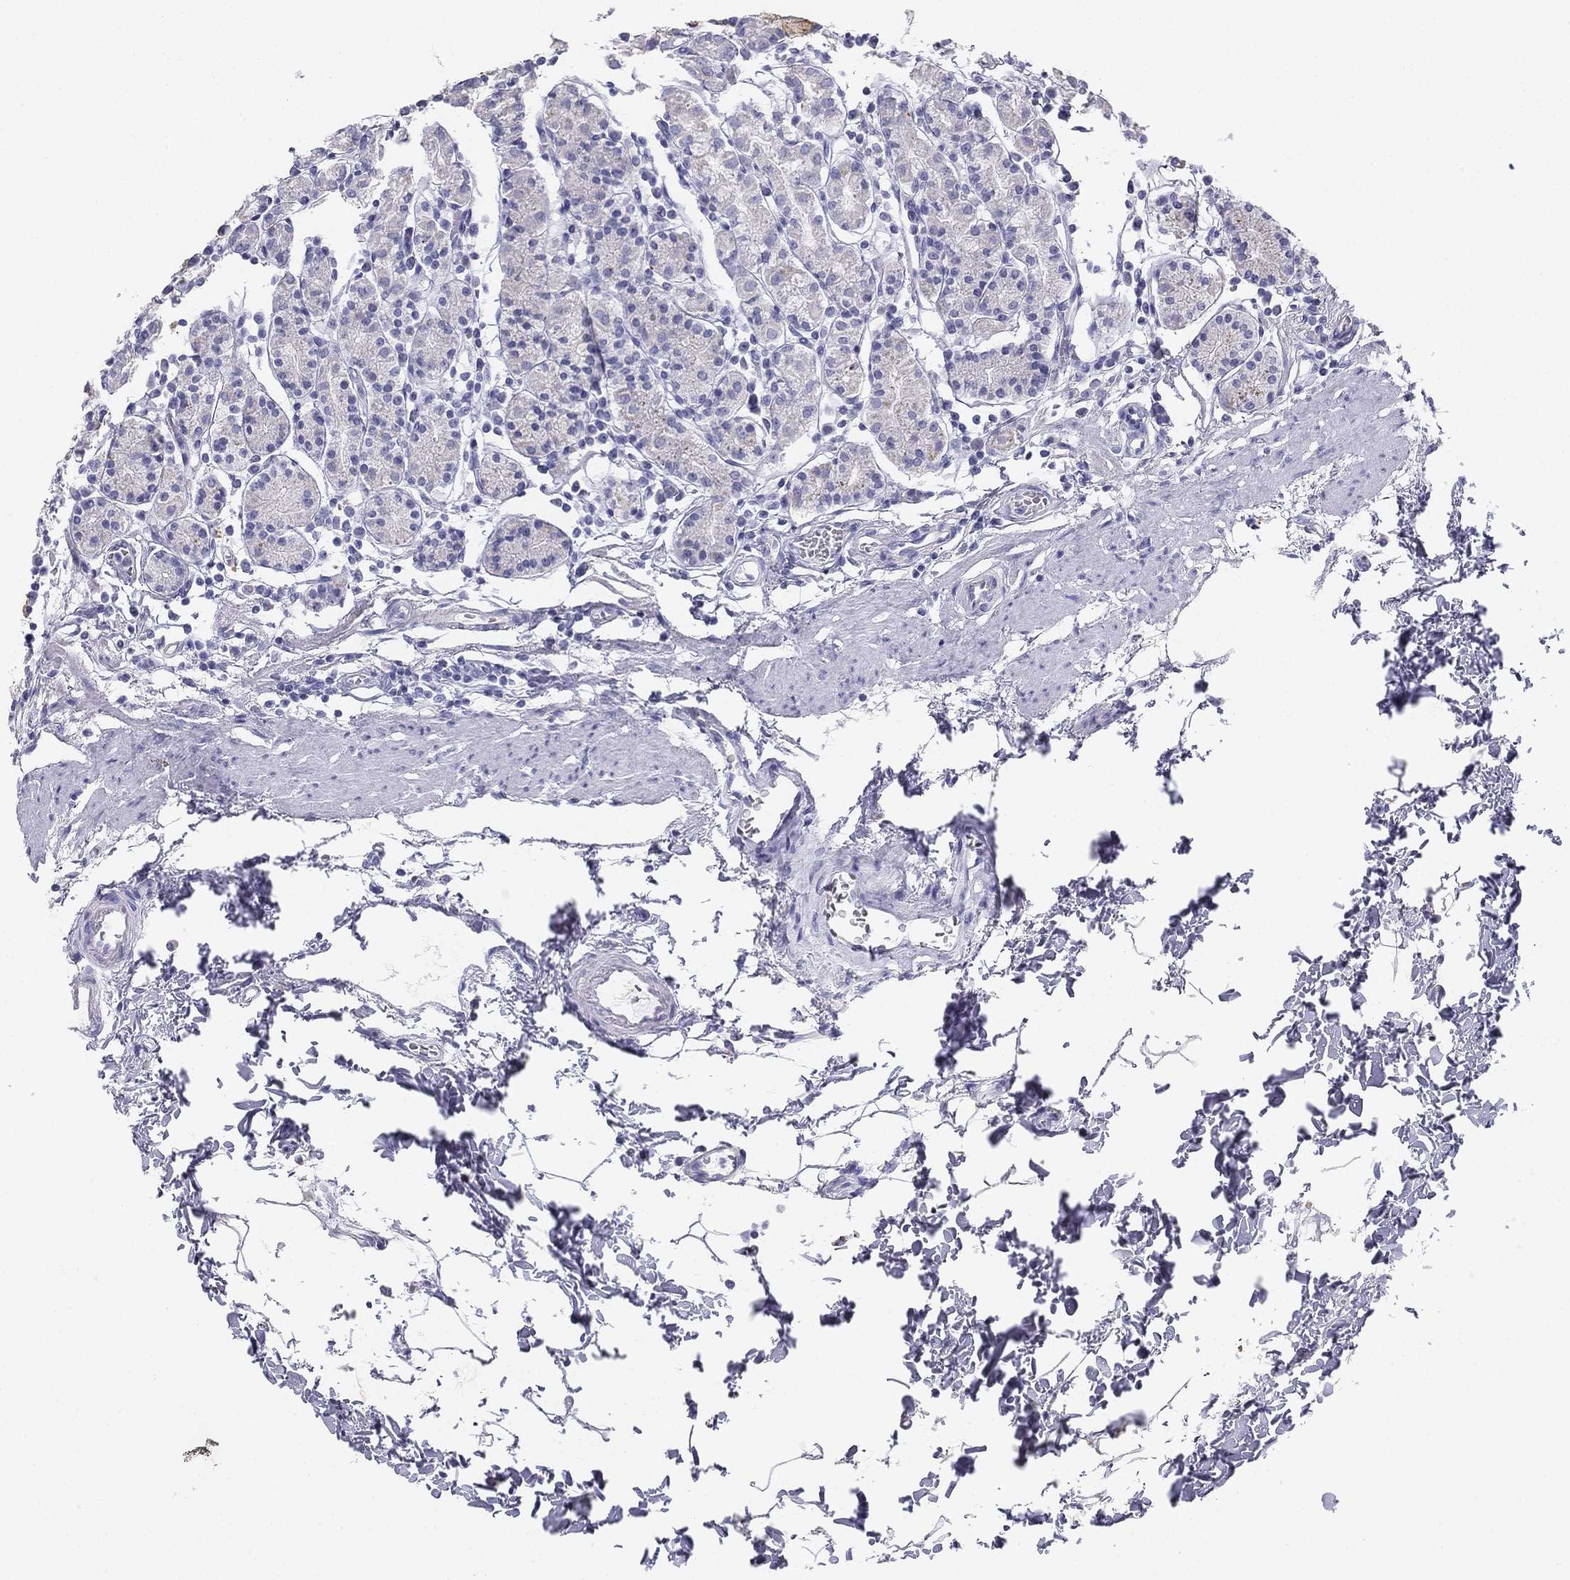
{"staining": {"intensity": "negative", "quantity": "none", "location": "none"}, "tissue": "stomach", "cell_type": "Glandular cells", "image_type": "normal", "snomed": [{"axis": "morphology", "description": "Normal tissue, NOS"}, {"axis": "topography", "description": "Stomach, upper"}, {"axis": "topography", "description": "Stomach"}], "caption": "The immunohistochemistry (IHC) photomicrograph has no significant staining in glandular cells of stomach. (DAB immunohistochemistry, high magnification).", "gene": "ALOXE3", "patient": {"sex": "male", "age": 62}}